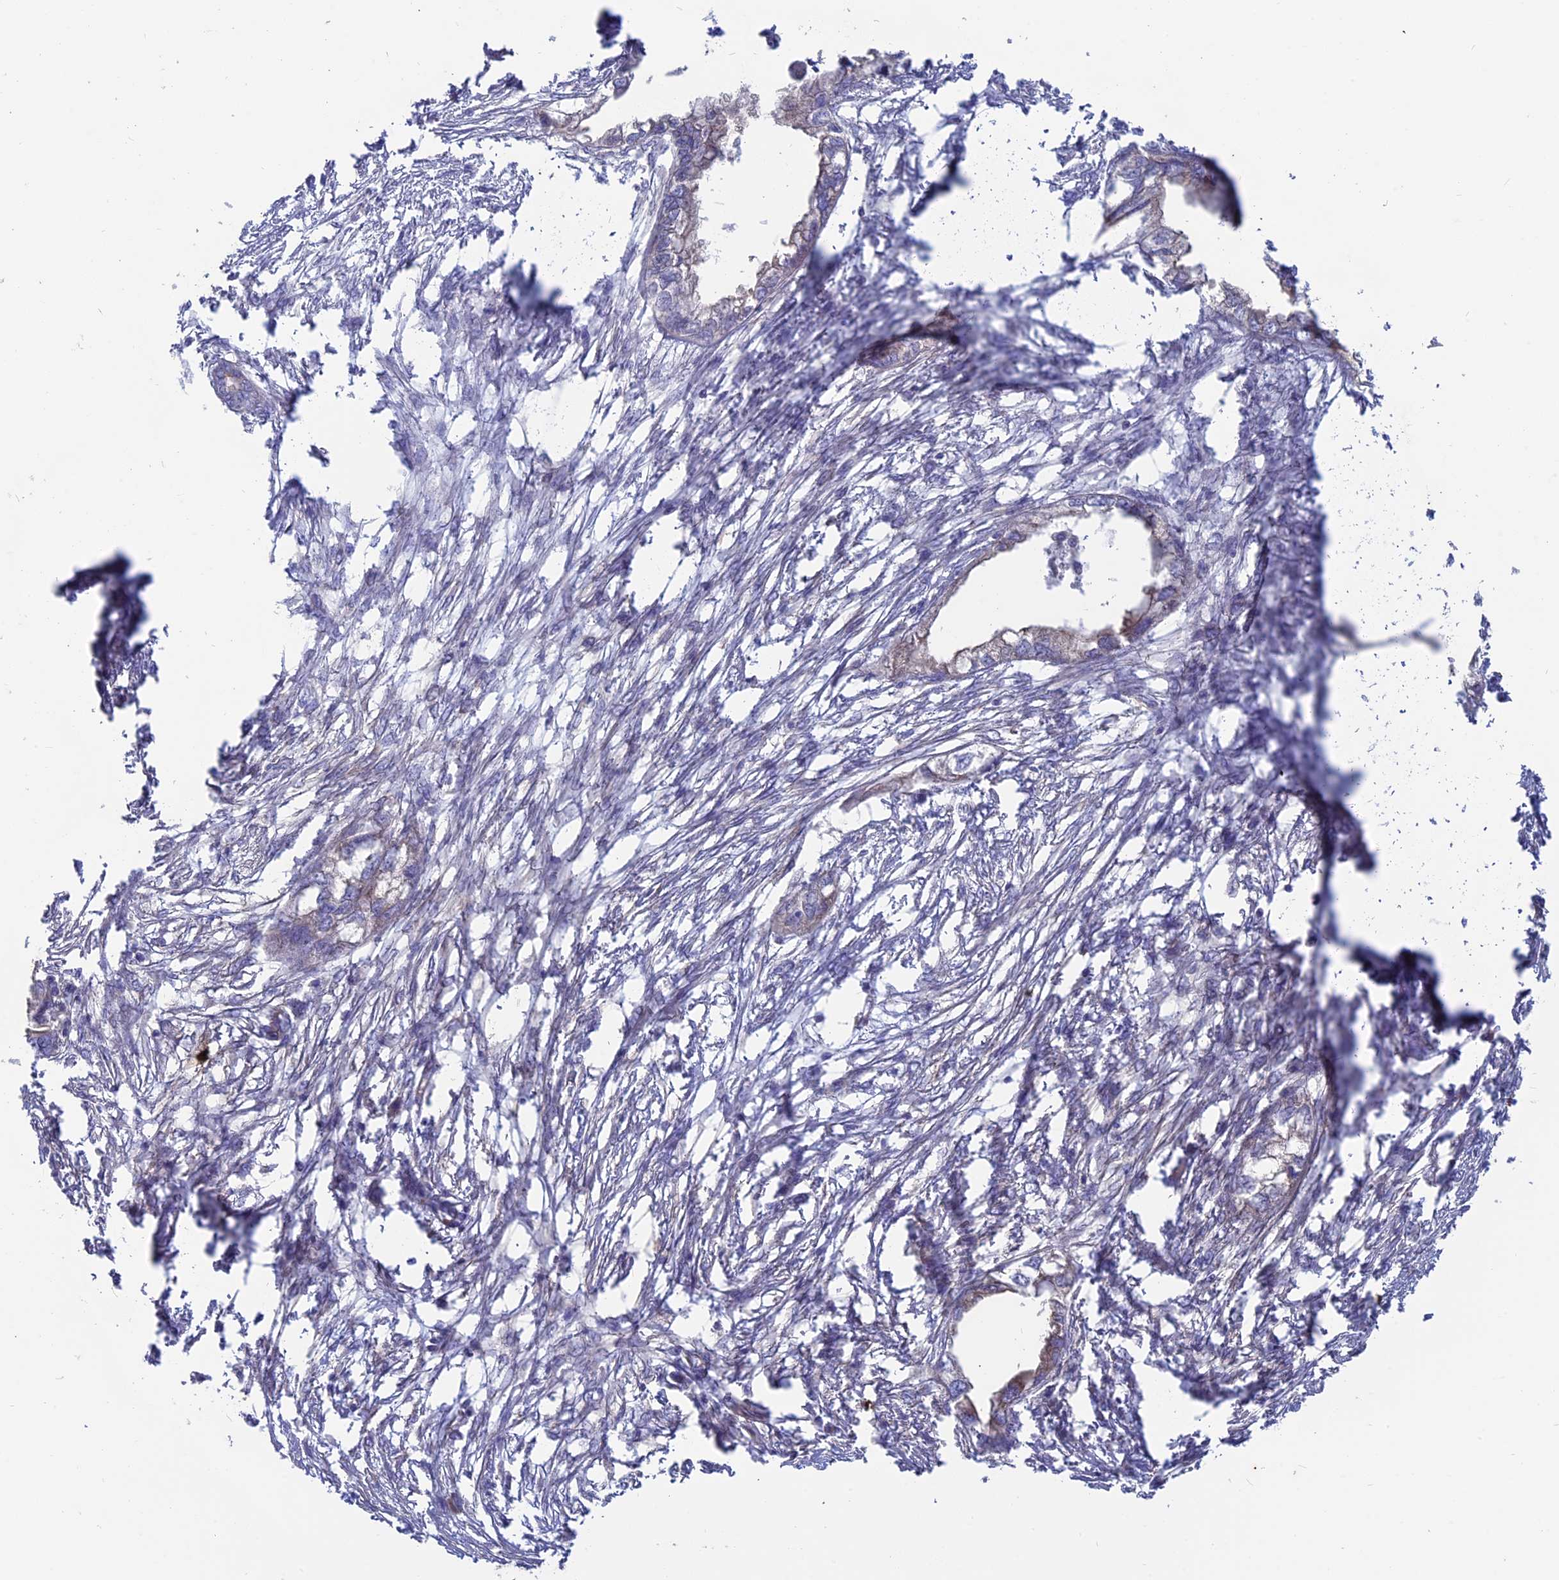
{"staining": {"intensity": "moderate", "quantity": "<25%", "location": "cytoplasmic/membranous"}, "tissue": "endometrial cancer", "cell_type": "Tumor cells", "image_type": "cancer", "snomed": [{"axis": "morphology", "description": "Adenocarcinoma, NOS"}, {"axis": "morphology", "description": "Adenocarcinoma, metastatic, NOS"}, {"axis": "topography", "description": "Adipose tissue"}, {"axis": "topography", "description": "Endometrium"}], "caption": "Moderate cytoplasmic/membranous staining is appreciated in about <25% of tumor cells in metastatic adenocarcinoma (endometrial).", "gene": "MYO5B", "patient": {"sex": "female", "age": 67}}